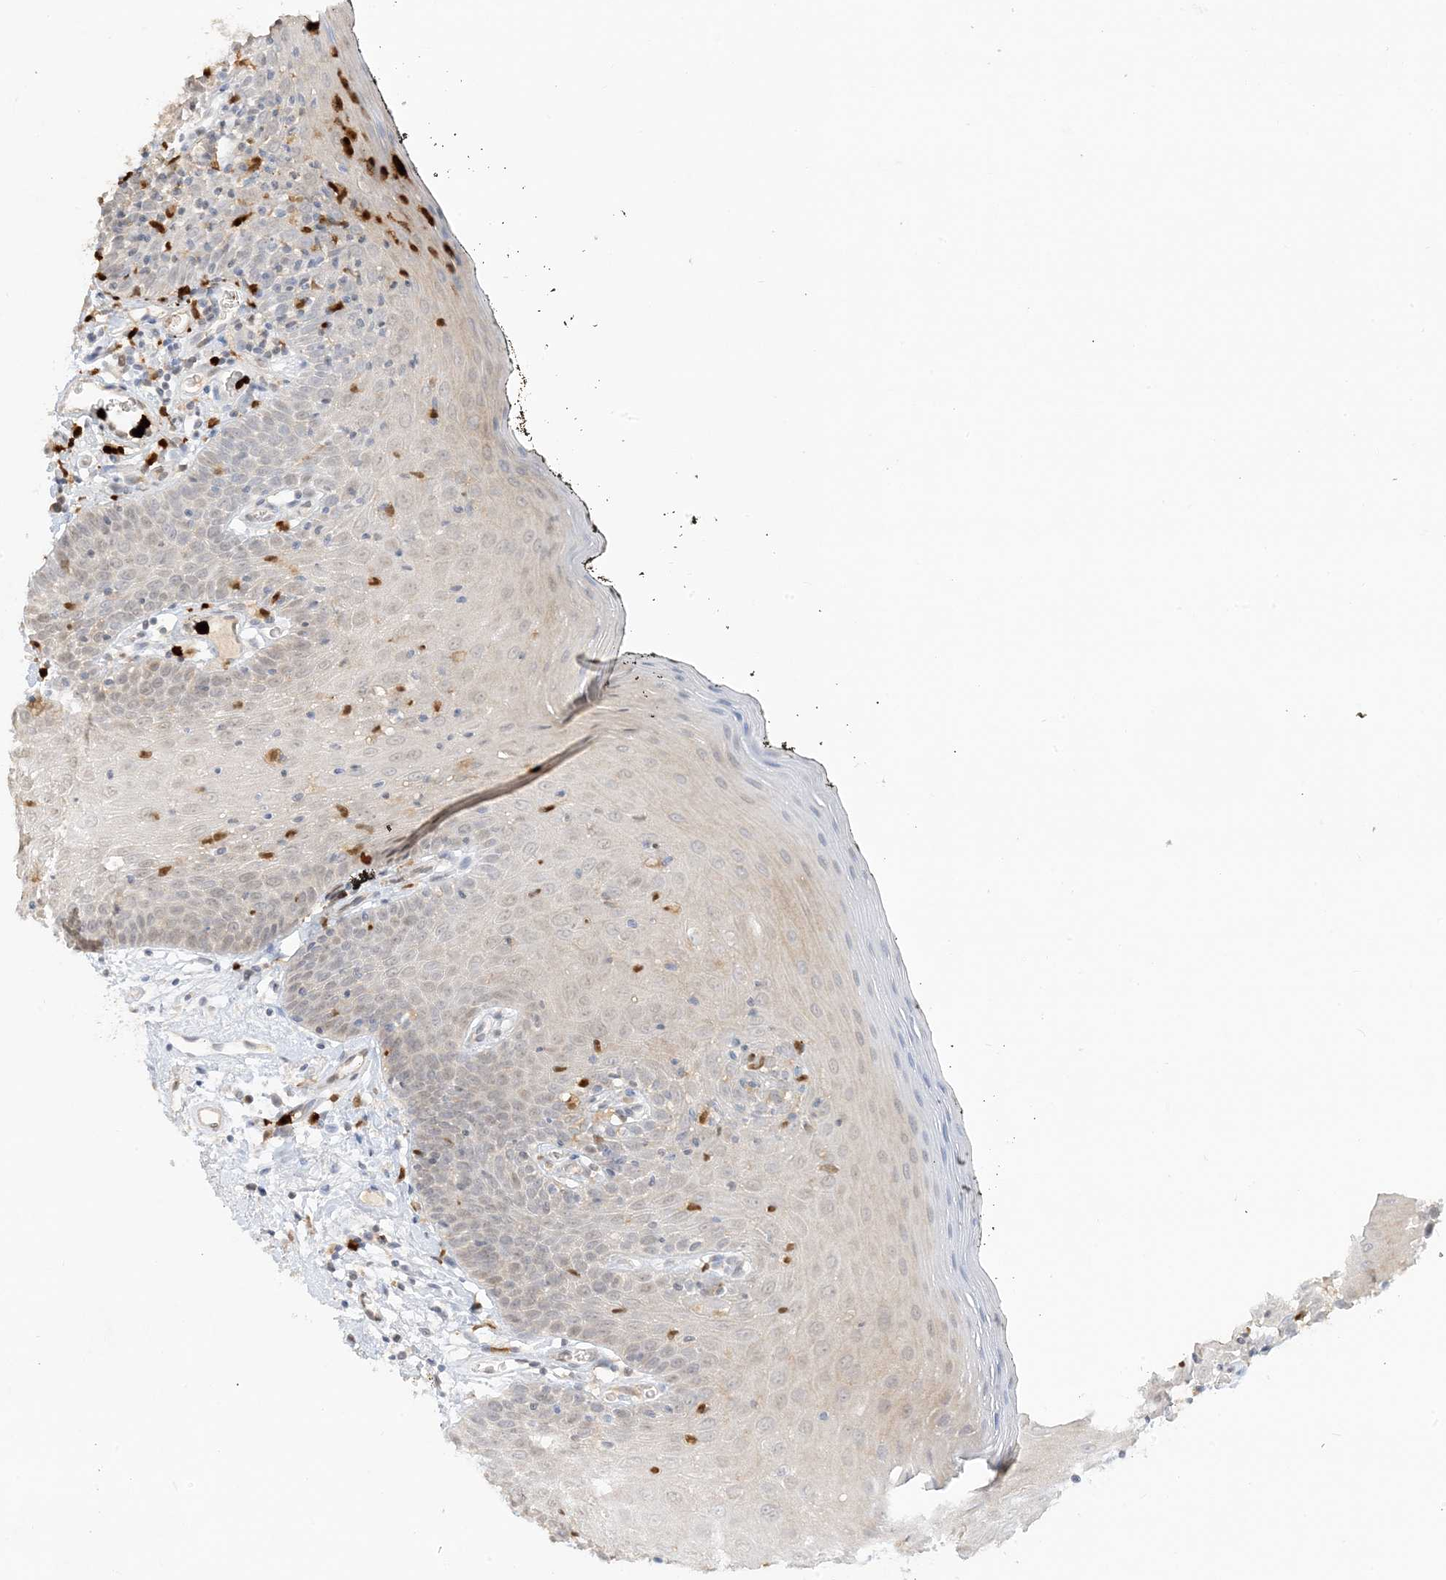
{"staining": {"intensity": "weak", "quantity": "<25%", "location": "cytoplasmic/membranous"}, "tissue": "oral mucosa", "cell_type": "Squamous epithelial cells", "image_type": "normal", "snomed": [{"axis": "morphology", "description": "Normal tissue, NOS"}, {"axis": "topography", "description": "Oral tissue"}], "caption": "IHC of unremarkable oral mucosa displays no expression in squamous epithelial cells.", "gene": "GCA", "patient": {"sex": "male", "age": 74}}